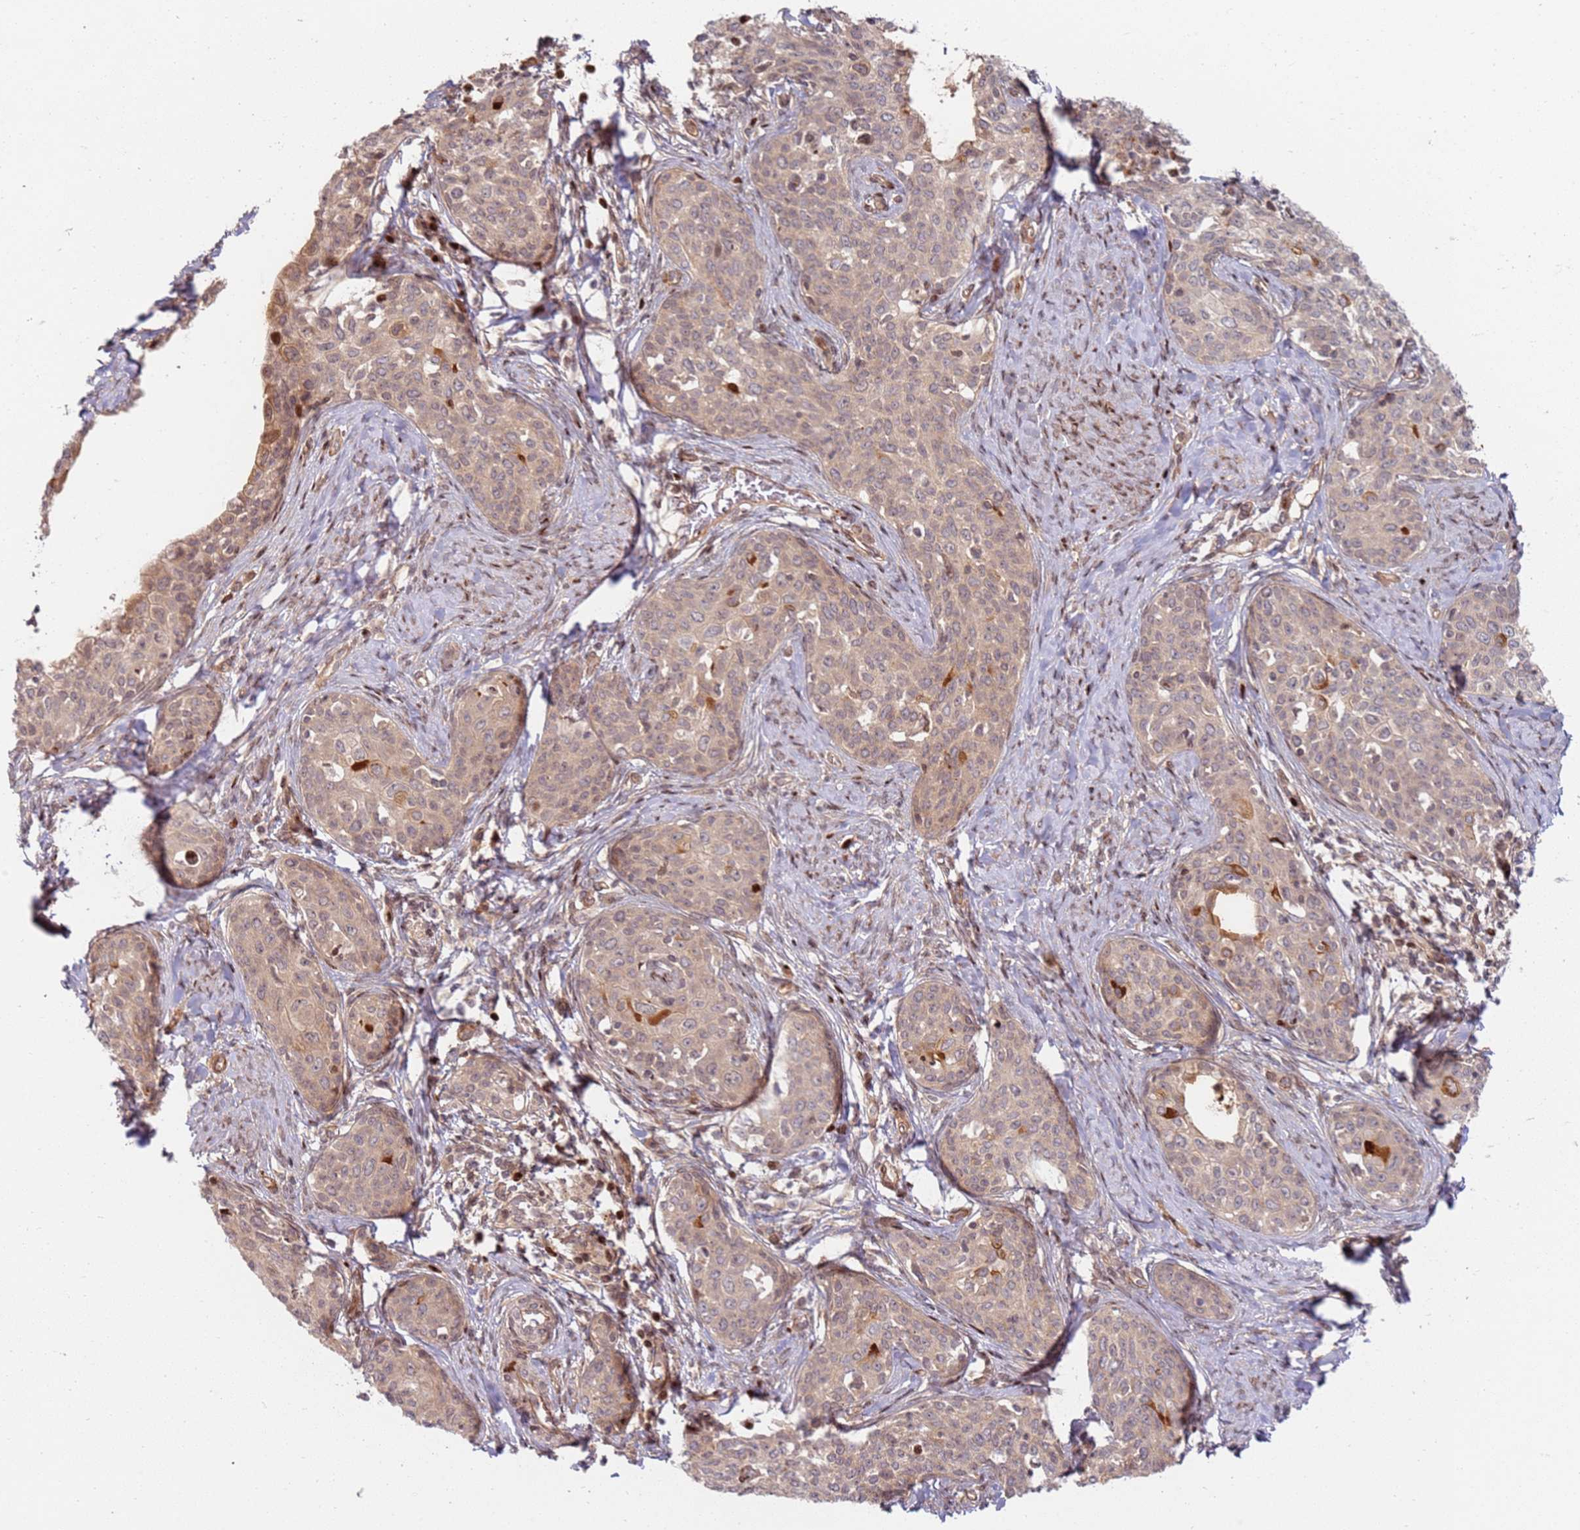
{"staining": {"intensity": "strong", "quantity": "<25%", "location": "cytoplasmic/membranous"}, "tissue": "cervical cancer", "cell_type": "Tumor cells", "image_type": "cancer", "snomed": [{"axis": "morphology", "description": "Squamous cell carcinoma, NOS"}, {"axis": "morphology", "description": "Adenocarcinoma, NOS"}, {"axis": "topography", "description": "Cervix"}], "caption": "Immunohistochemical staining of cervical cancer (adenocarcinoma) shows medium levels of strong cytoplasmic/membranous expression in approximately <25% of tumor cells.", "gene": "TMEM233", "patient": {"sex": "female", "age": 52}}